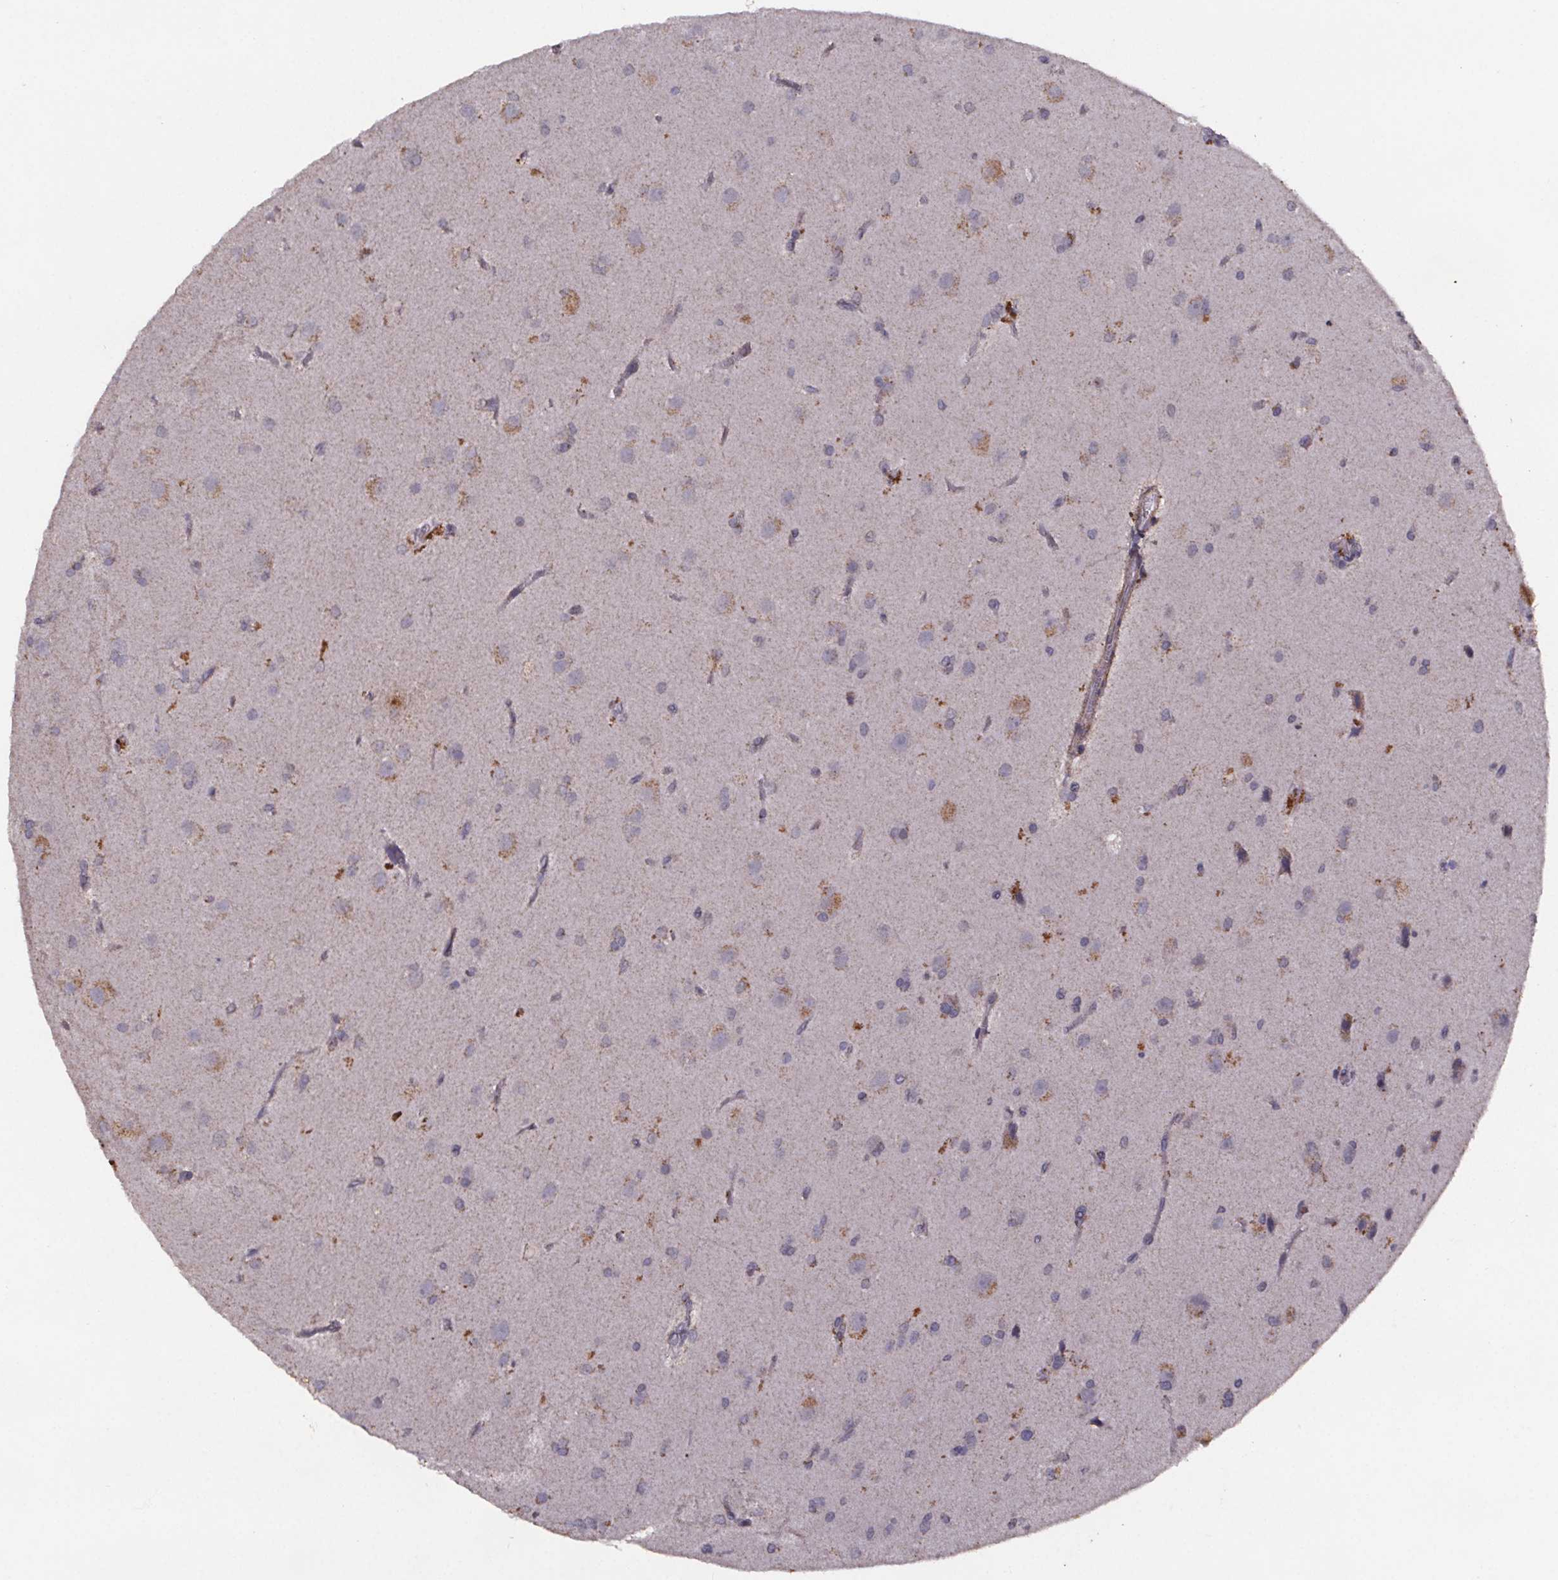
{"staining": {"intensity": "negative", "quantity": "none", "location": "none"}, "tissue": "glioma", "cell_type": "Tumor cells", "image_type": "cancer", "snomed": [{"axis": "morphology", "description": "Glioma, malignant, Low grade"}, {"axis": "topography", "description": "Brain"}], "caption": "This is an IHC image of human glioma. There is no positivity in tumor cells.", "gene": "PALLD", "patient": {"sex": "male", "age": 58}}